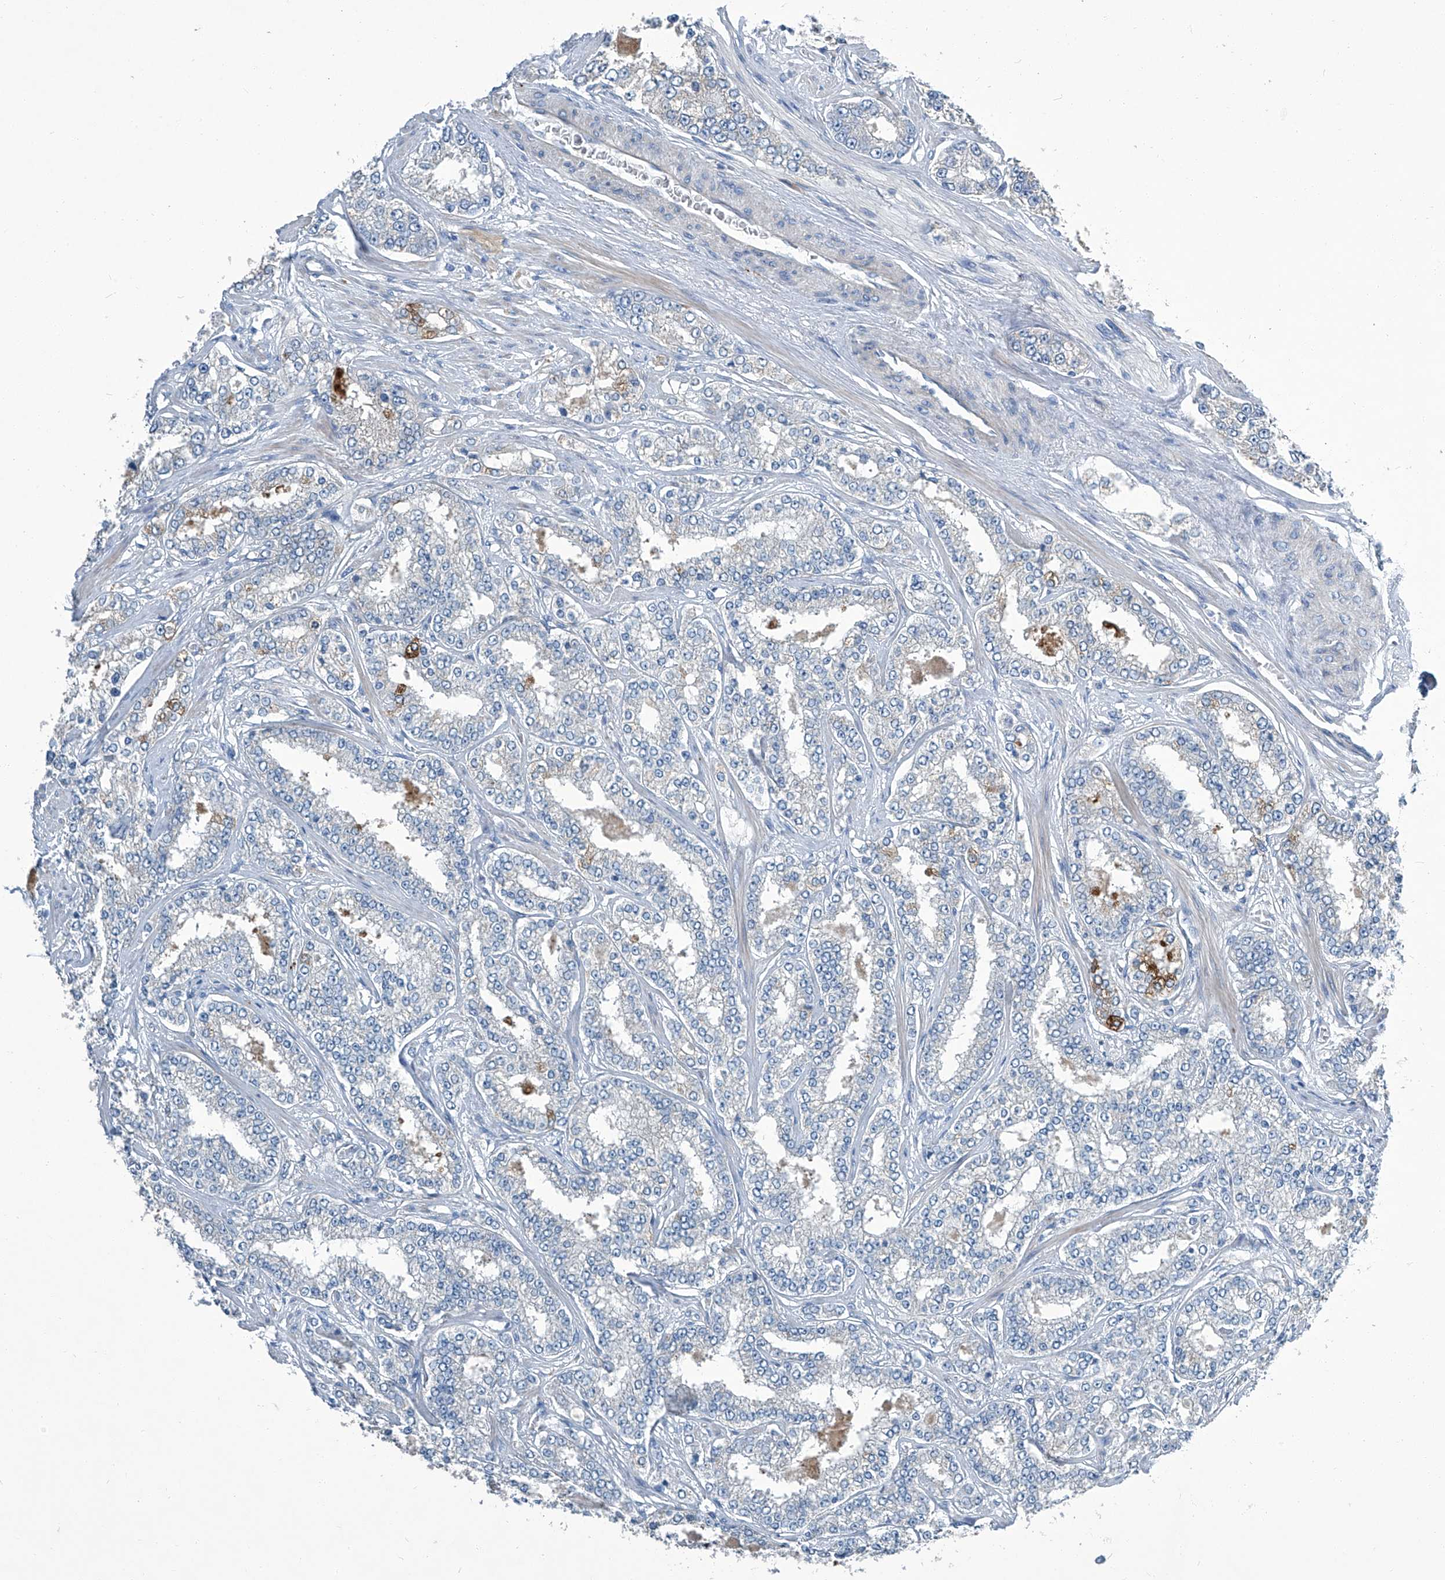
{"staining": {"intensity": "negative", "quantity": "none", "location": "none"}, "tissue": "prostate cancer", "cell_type": "Tumor cells", "image_type": "cancer", "snomed": [{"axis": "morphology", "description": "Normal tissue, NOS"}, {"axis": "morphology", "description": "Adenocarcinoma, High grade"}, {"axis": "topography", "description": "Prostate"}], "caption": "Human prostate cancer stained for a protein using IHC shows no staining in tumor cells.", "gene": "SLC26A11", "patient": {"sex": "male", "age": 83}}